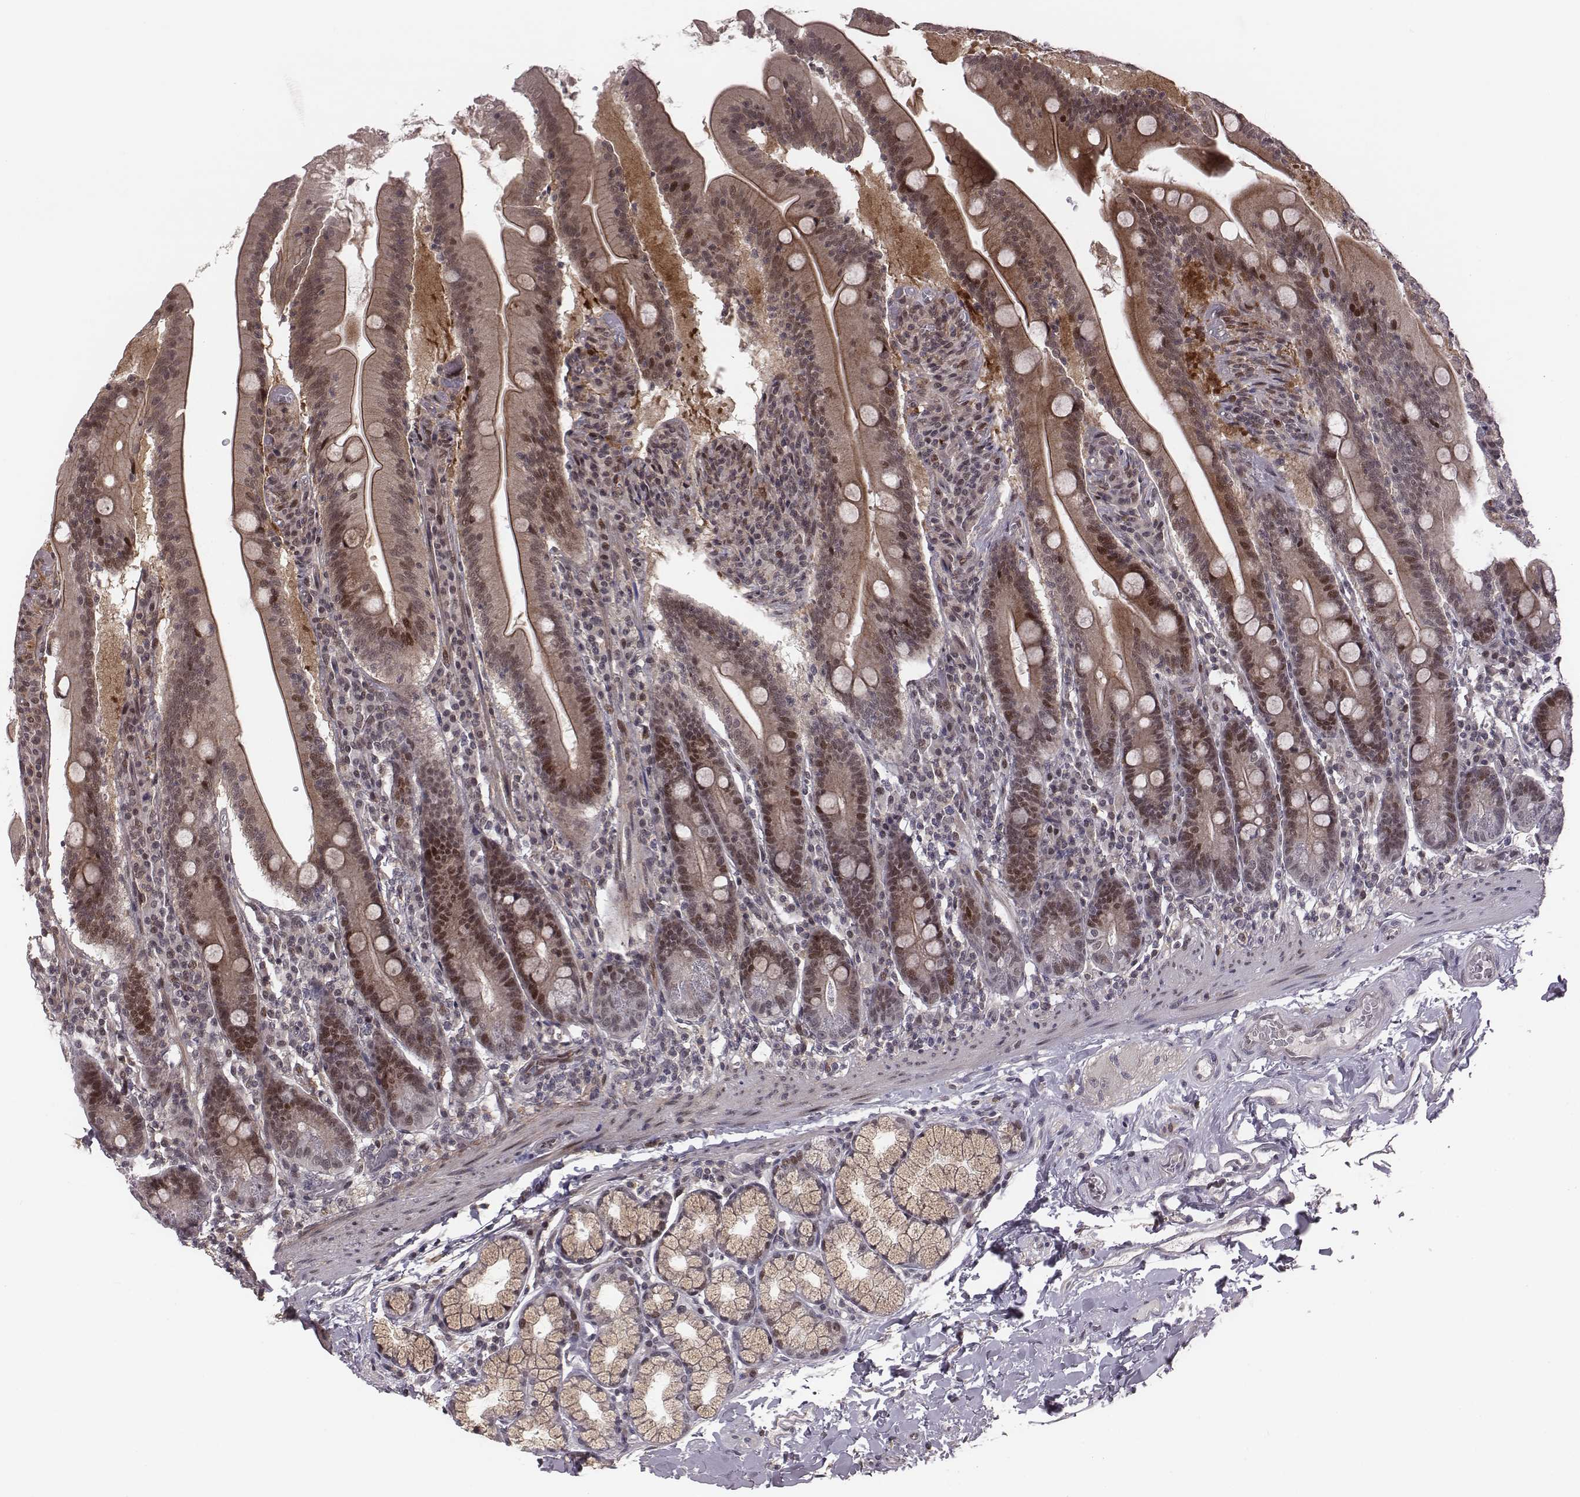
{"staining": {"intensity": "moderate", "quantity": "25%-75%", "location": "cytoplasmic/membranous,nuclear"}, "tissue": "small intestine", "cell_type": "Glandular cells", "image_type": "normal", "snomed": [{"axis": "morphology", "description": "Normal tissue, NOS"}, {"axis": "topography", "description": "Small intestine"}], "caption": "Brown immunohistochemical staining in normal small intestine demonstrates moderate cytoplasmic/membranous,nuclear expression in about 25%-75% of glandular cells.", "gene": "RPL3", "patient": {"sex": "male", "age": 37}}